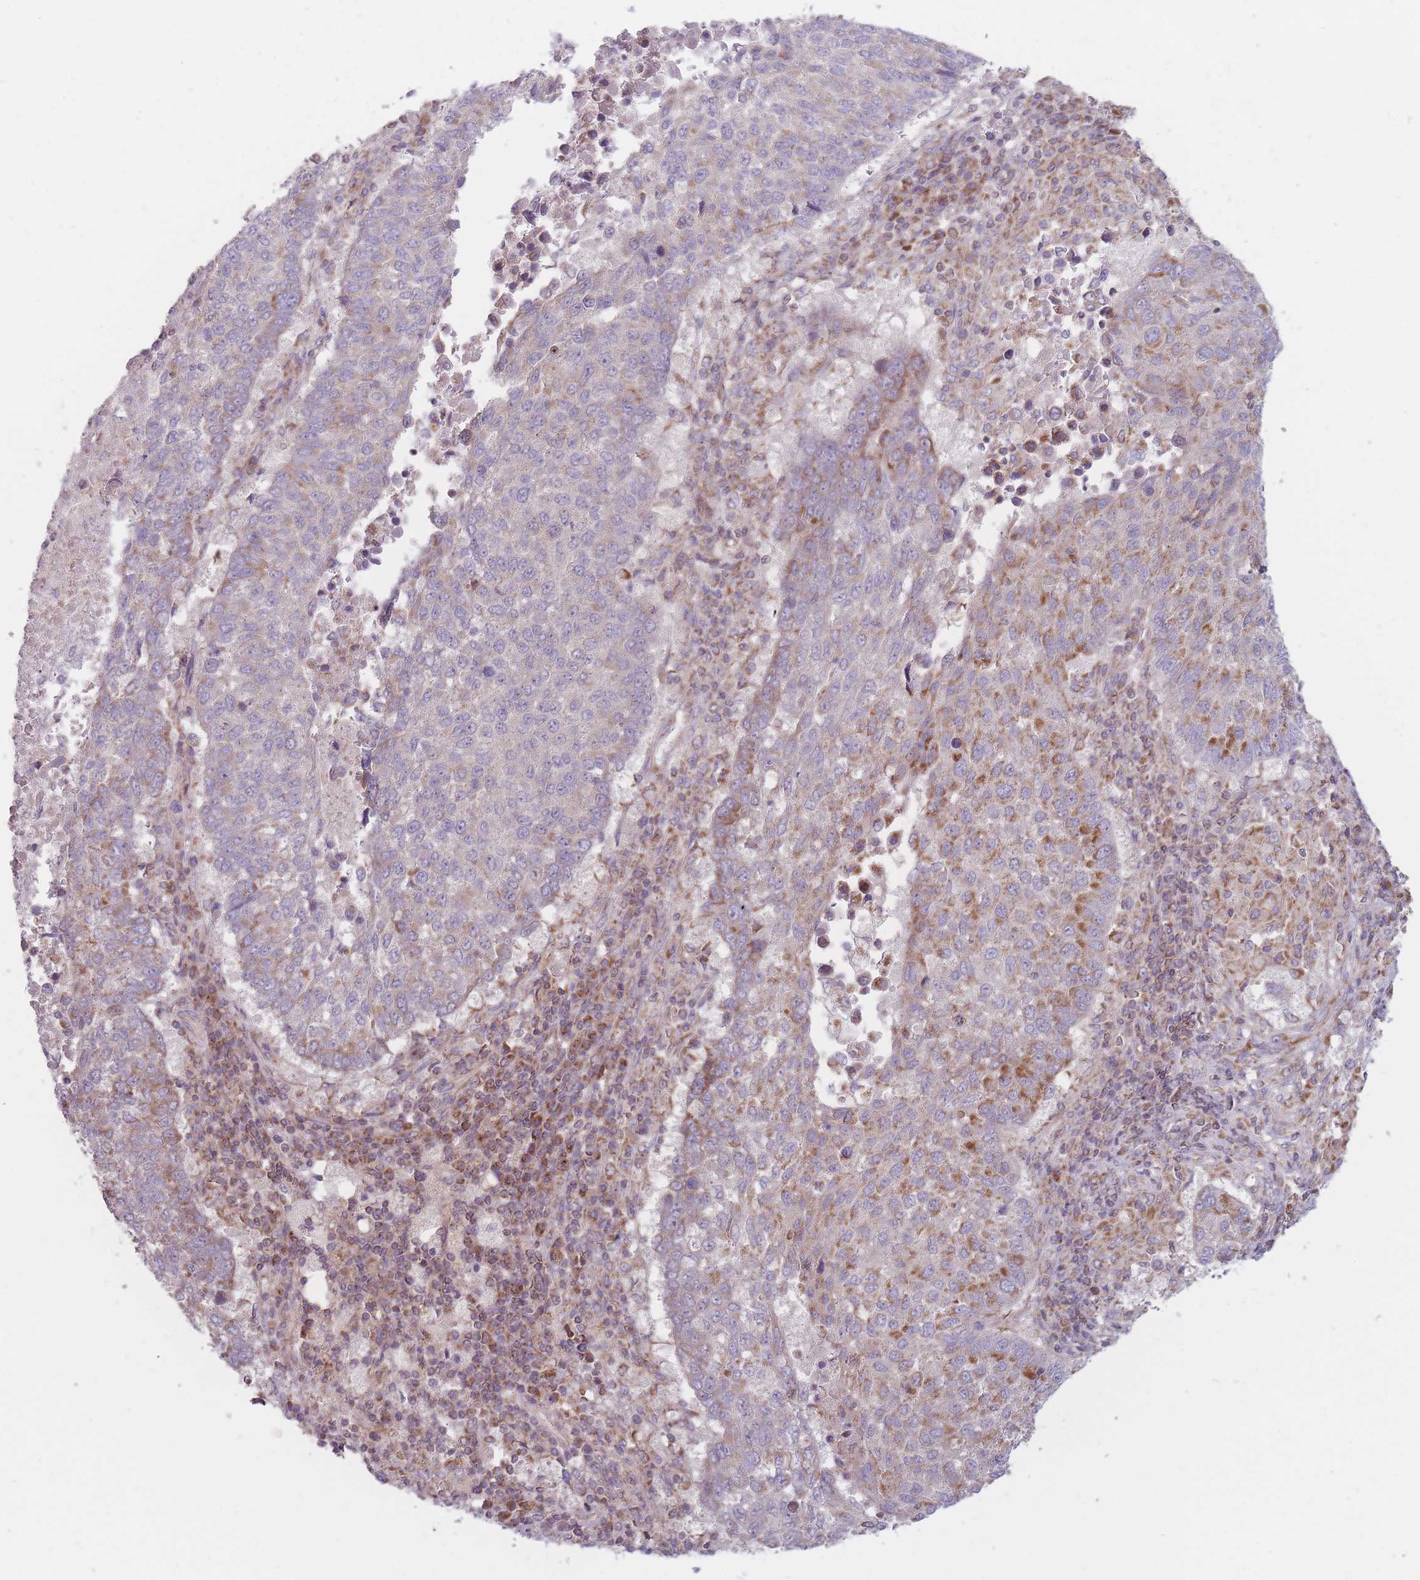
{"staining": {"intensity": "moderate", "quantity": "25%-75%", "location": "cytoplasmic/membranous"}, "tissue": "lung cancer", "cell_type": "Tumor cells", "image_type": "cancer", "snomed": [{"axis": "morphology", "description": "Squamous cell carcinoma, NOS"}, {"axis": "topography", "description": "Lung"}], "caption": "Immunohistochemistry (IHC) photomicrograph of lung cancer (squamous cell carcinoma) stained for a protein (brown), which shows medium levels of moderate cytoplasmic/membranous staining in about 25%-75% of tumor cells.", "gene": "NDUFA9", "patient": {"sex": "male", "age": 73}}